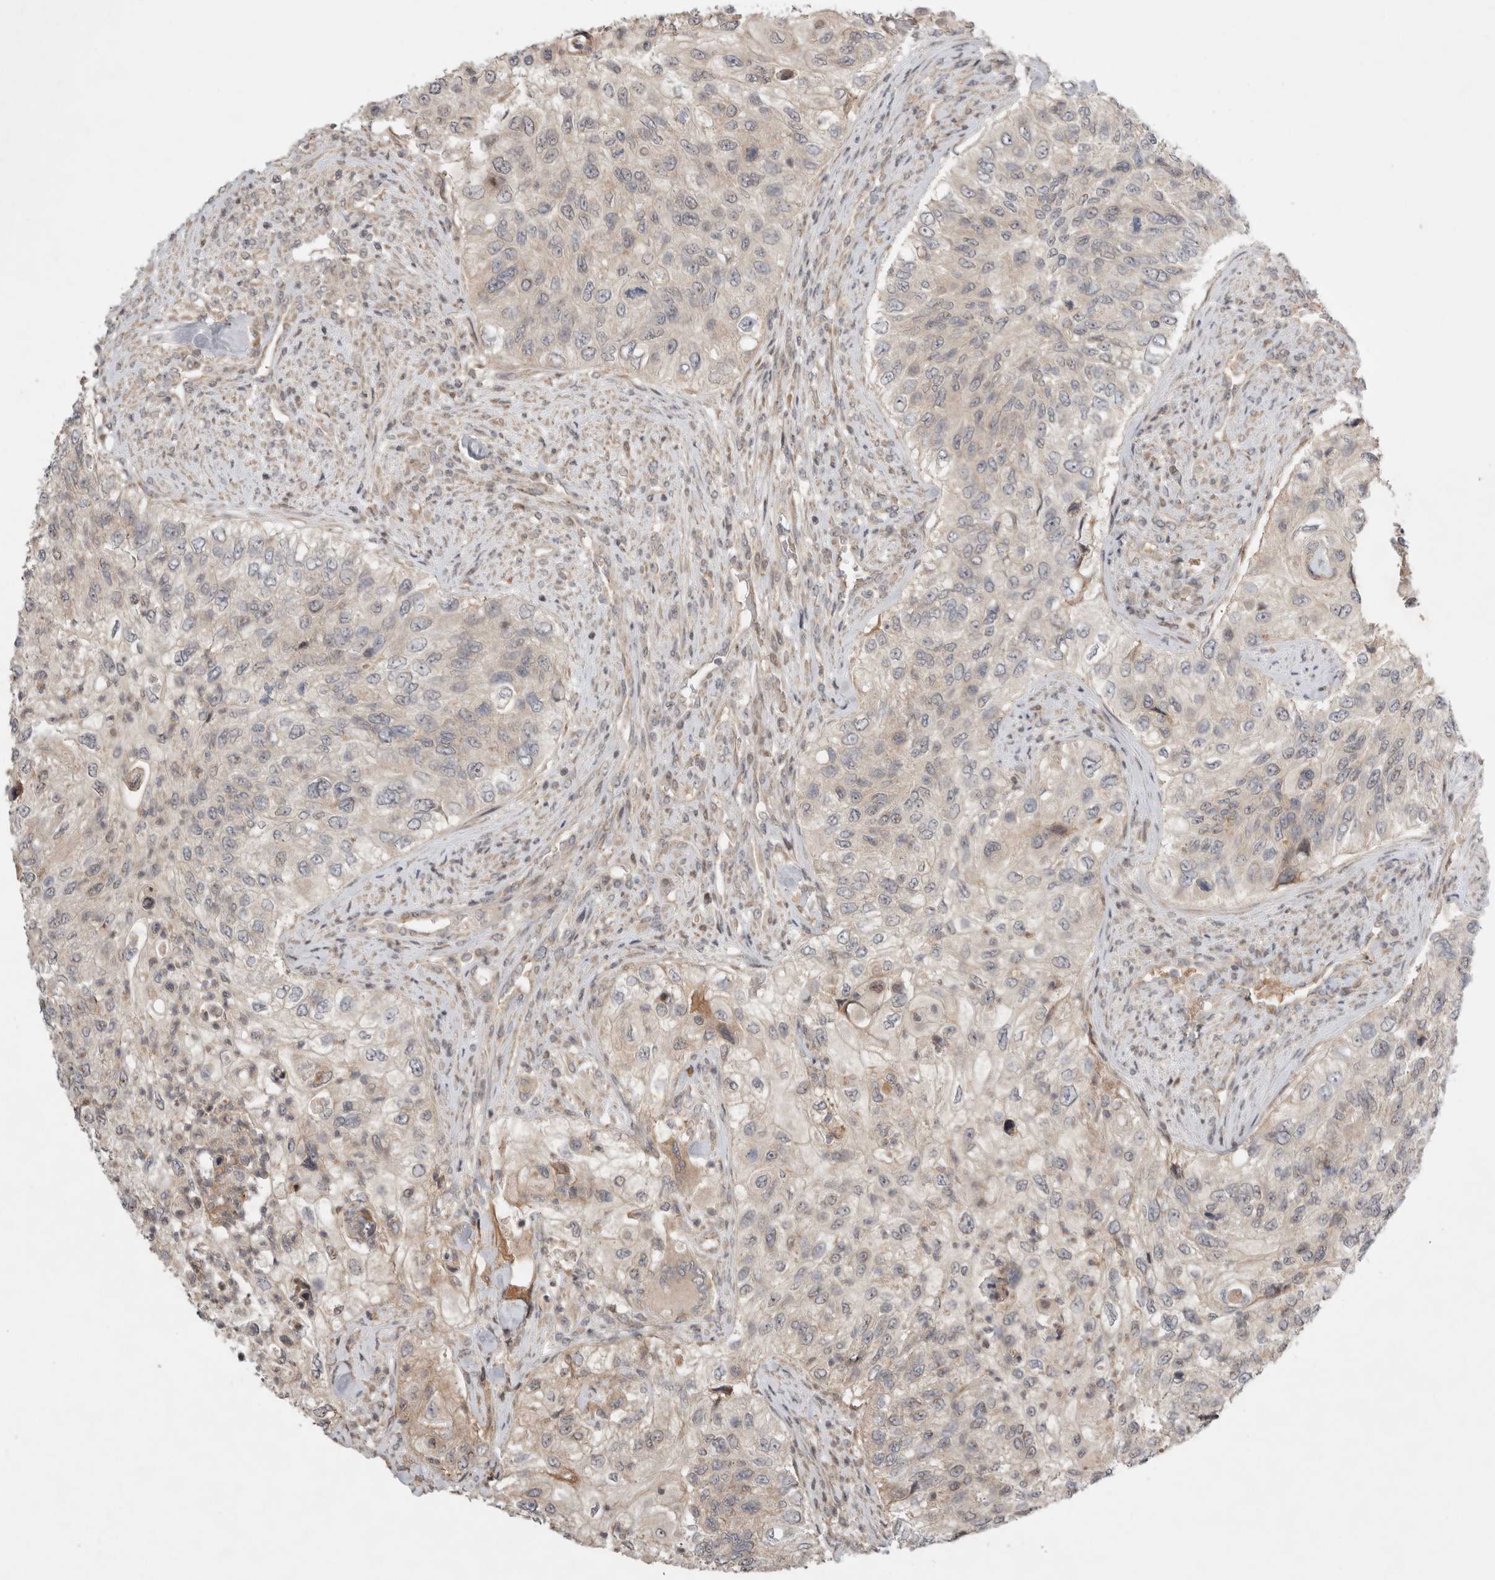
{"staining": {"intensity": "negative", "quantity": "none", "location": "none"}, "tissue": "urothelial cancer", "cell_type": "Tumor cells", "image_type": "cancer", "snomed": [{"axis": "morphology", "description": "Urothelial carcinoma, High grade"}, {"axis": "topography", "description": "Urinary bladder"}], "caption": "There is no significant positivity in tumor cells of high-grade urothelial carcinoma.", "gene": "EIF2AK1", "patient": {"sex": "female", "age": 60}}